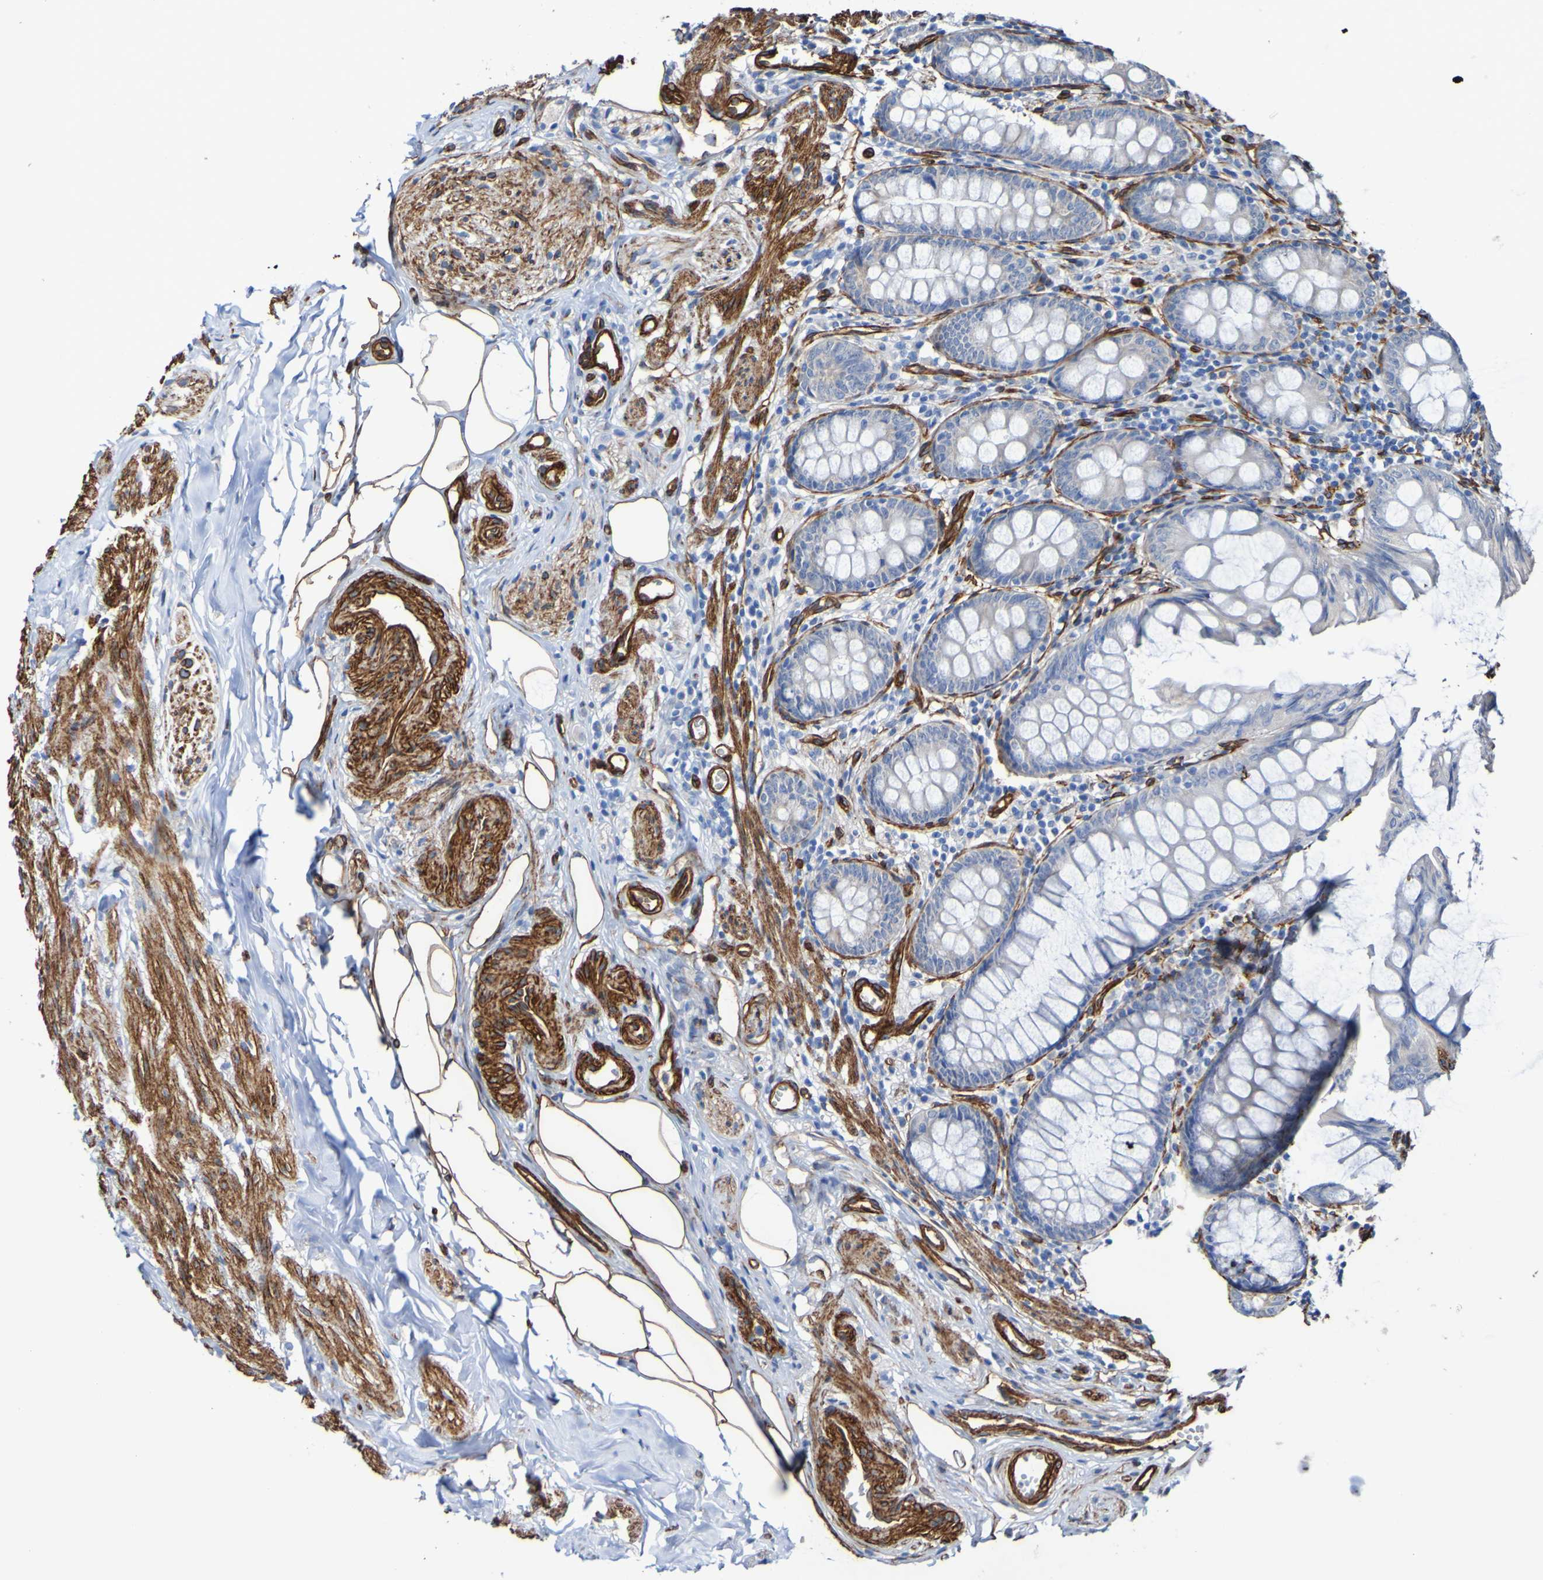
{"staining": {"intensity": "negative", "quantity": "none", "location": "none"}, "tissue": "appendix", "cell_type": "Glandular cells", "image_type": "normal", "snomed": [{"axis": "morphology", "description": "Normal tissue, NOS"}, {"axis": "topography", "description": "Appendix"}], "caption": "The IHC micrograph has no significant expression in glandular cells of appendix.", "gene": "ELMOD3", "patient": {"sex": "female", "age": 77}}